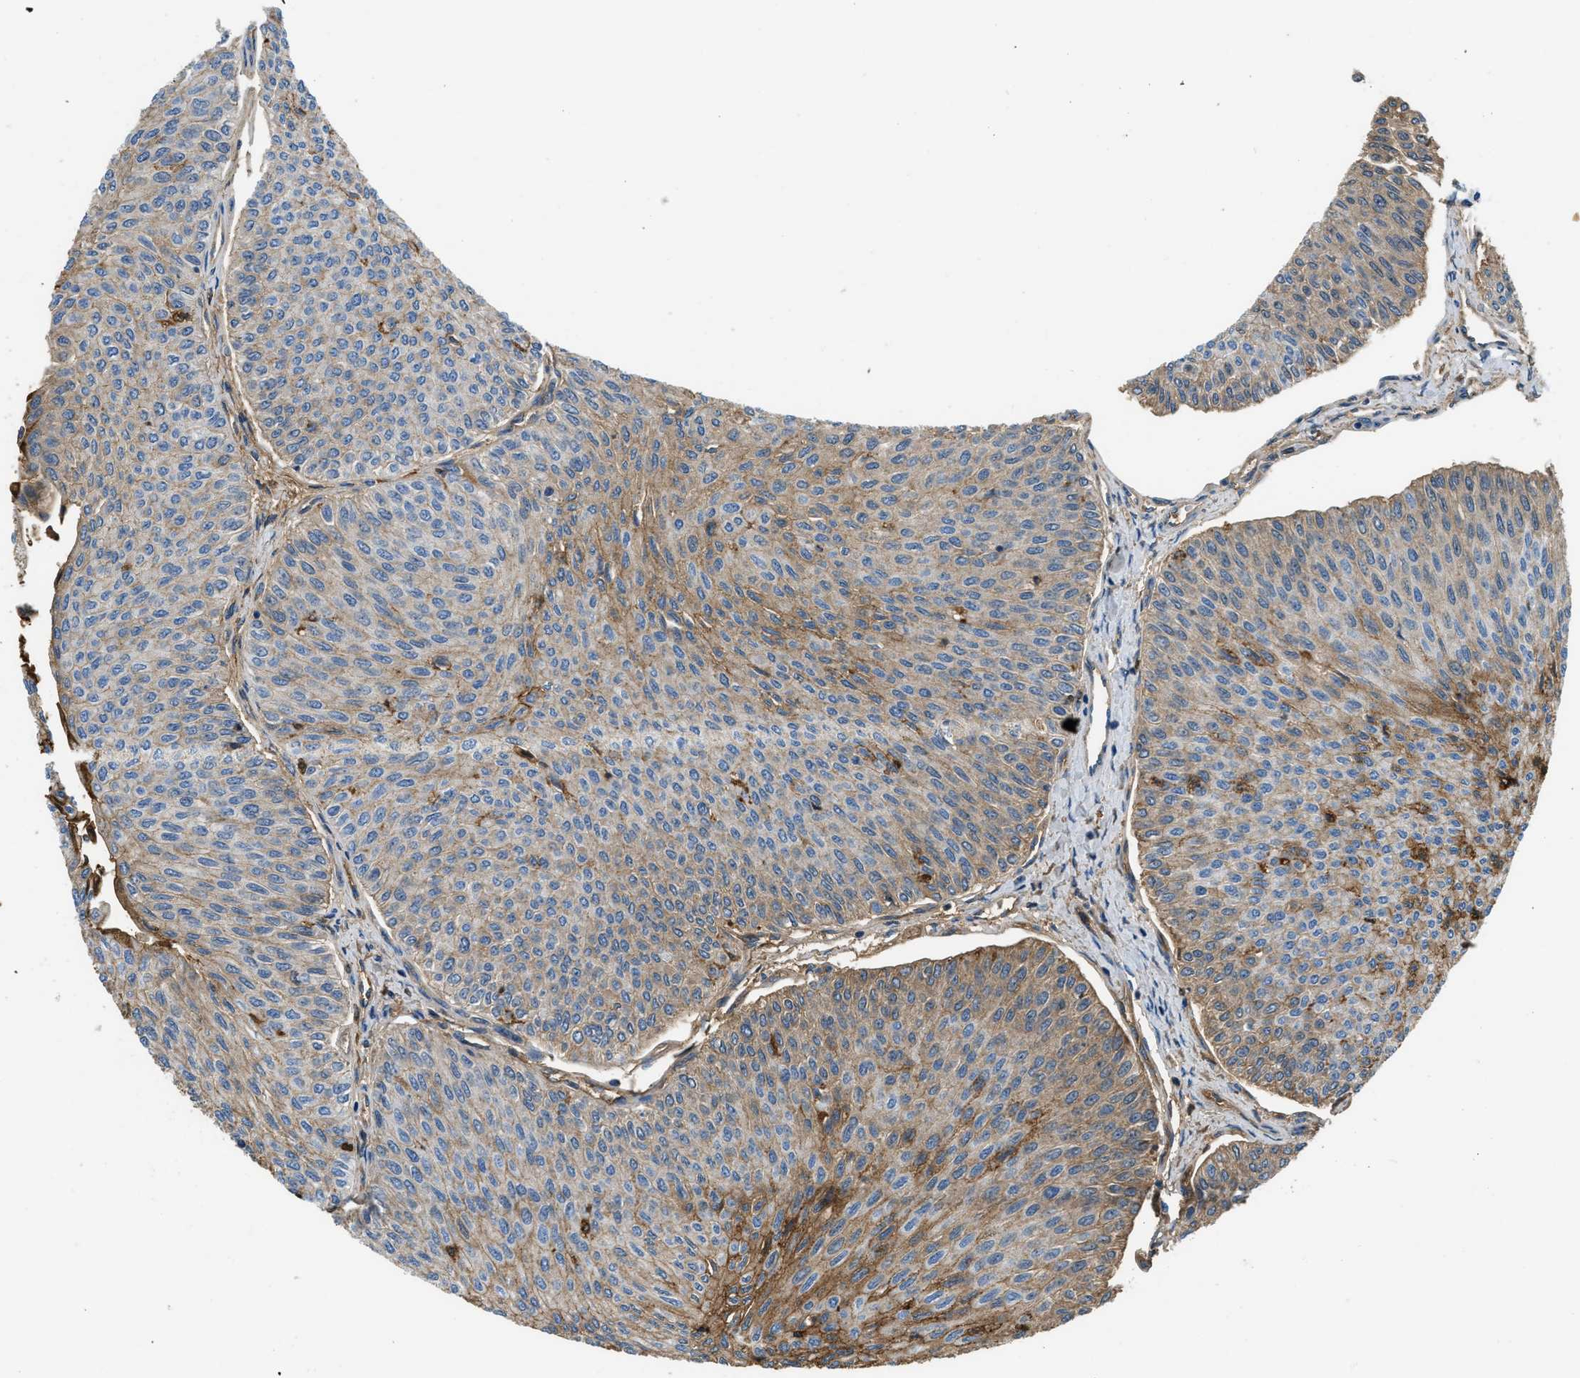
{"staining": {"intensity": "moderate", "quantity": "25%-75%", "location": "cytoplasmic/membranous"}, "tissue": "urothelial cancer", "cell_type": "Tumor cells", "image_type": "cancer", "snomed": [{"axis": "morphology", "description": "Urothelial carcinoma, Low grade"}, {"axis": "topography", "description": "Urinary bladder"}], "caption": "High-power microscopy captured an immunohistochemistry (IHC) image of urothelial carcinoma (low-grade), revealing moderate cytoplasmic/membranous staining in about 25%-75% of tumor cells. (brown staining indicates protein expression, while blue staining denotes nuclei).", "gene": "STC1", "patient": {"sex": "male", "age": 78}}